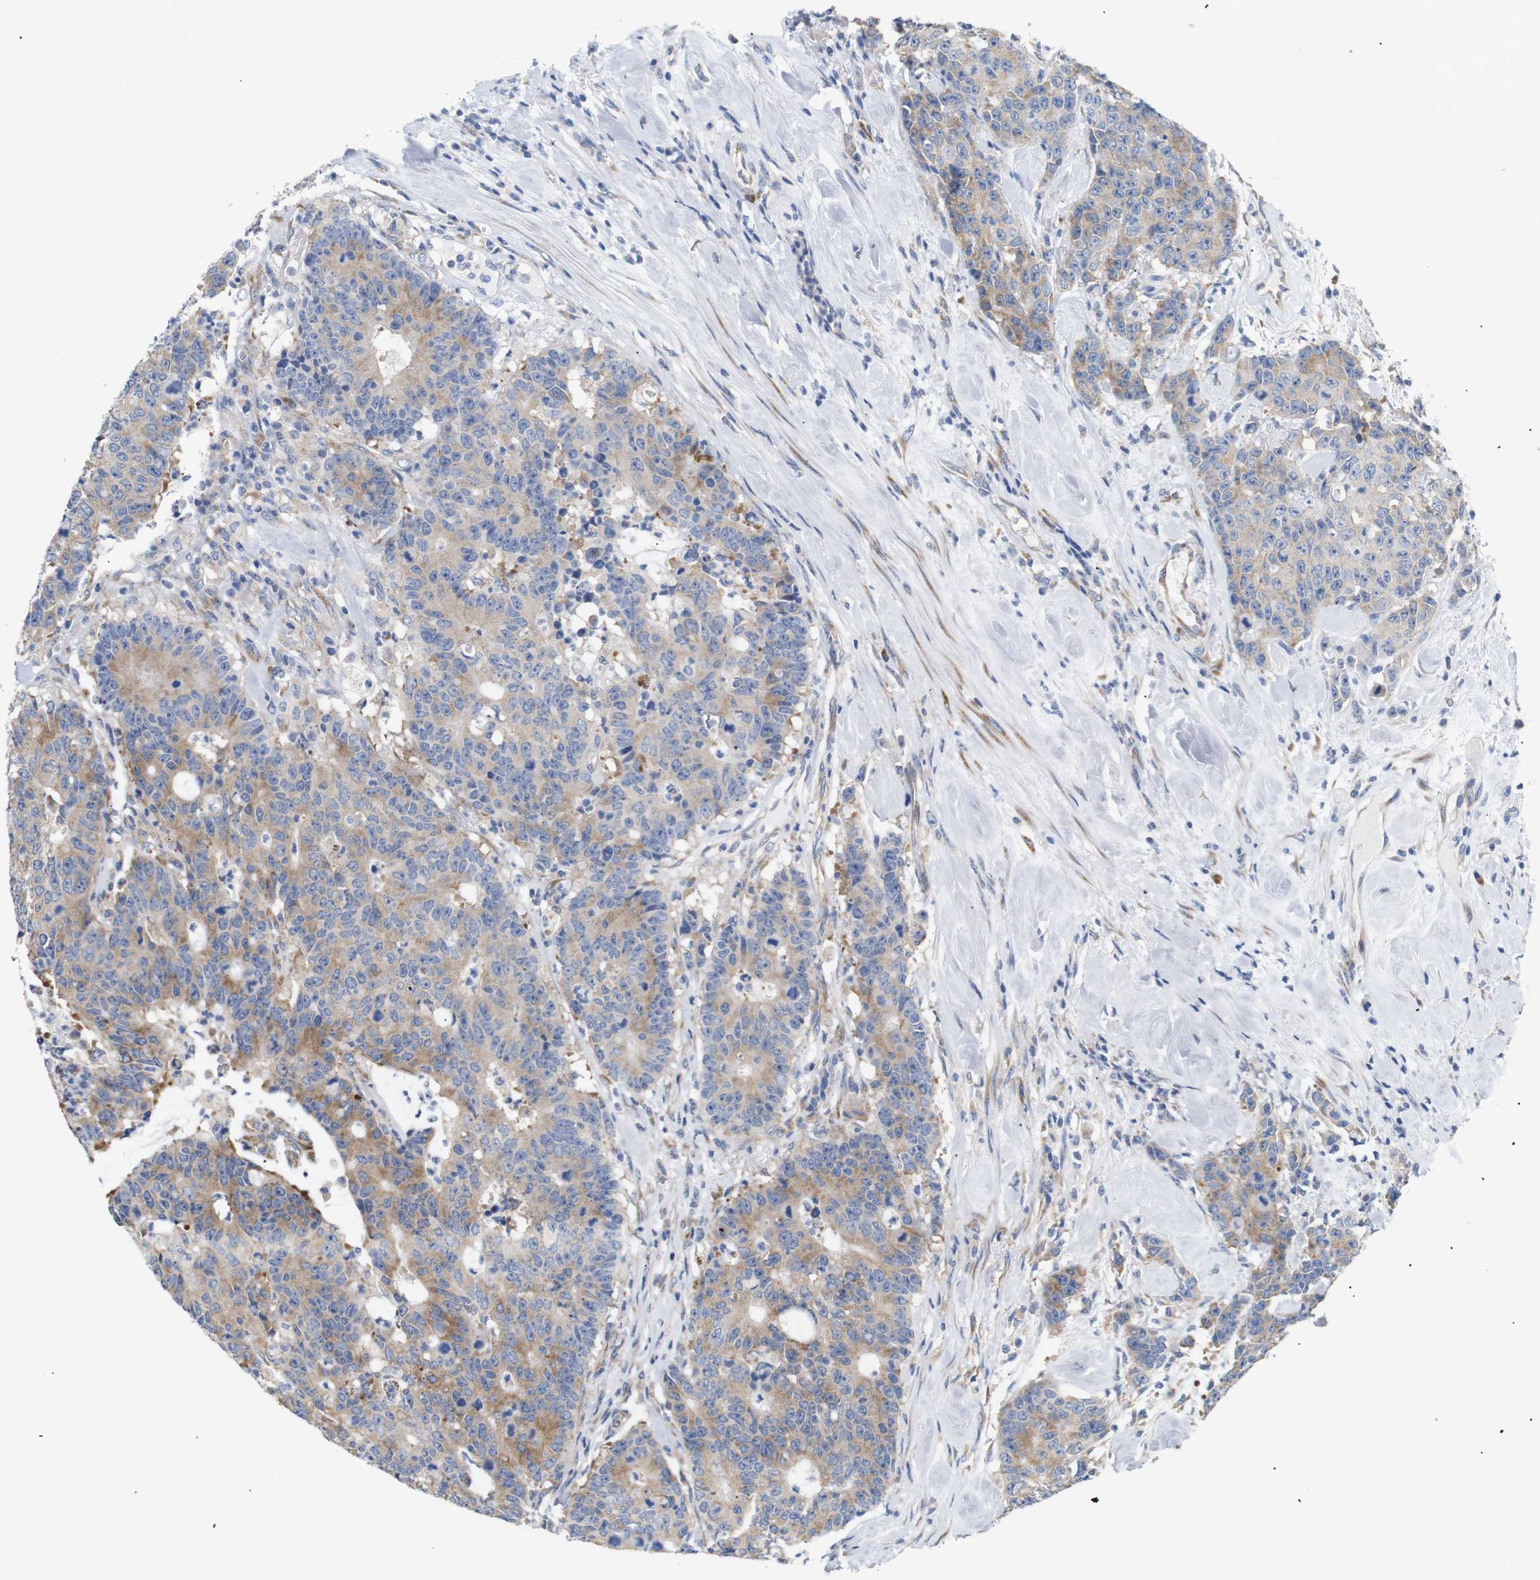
{"staining": {"intensity": "moderate", "quantity": ">75%", "location": "cytoplasmic/membranous"}, "tissue": "colorectal cancer", "cell_type": "Tumor cells", "image_type": "cancer", "snomed": [{"axis": "morphology", "description": "Adenocarcinoma, NOS"}, {"axis": "topography", "description": "Colon"}], "caption": "Immunohistochemistry of human colorectal cancer (adenocarcinoma) demonstrates medium levels of moderate cytoplasmic/membranous expression in about >75% of tumor cells.", "gene": "TRIM5", "patient": {"sex": "female", "age": 86}}